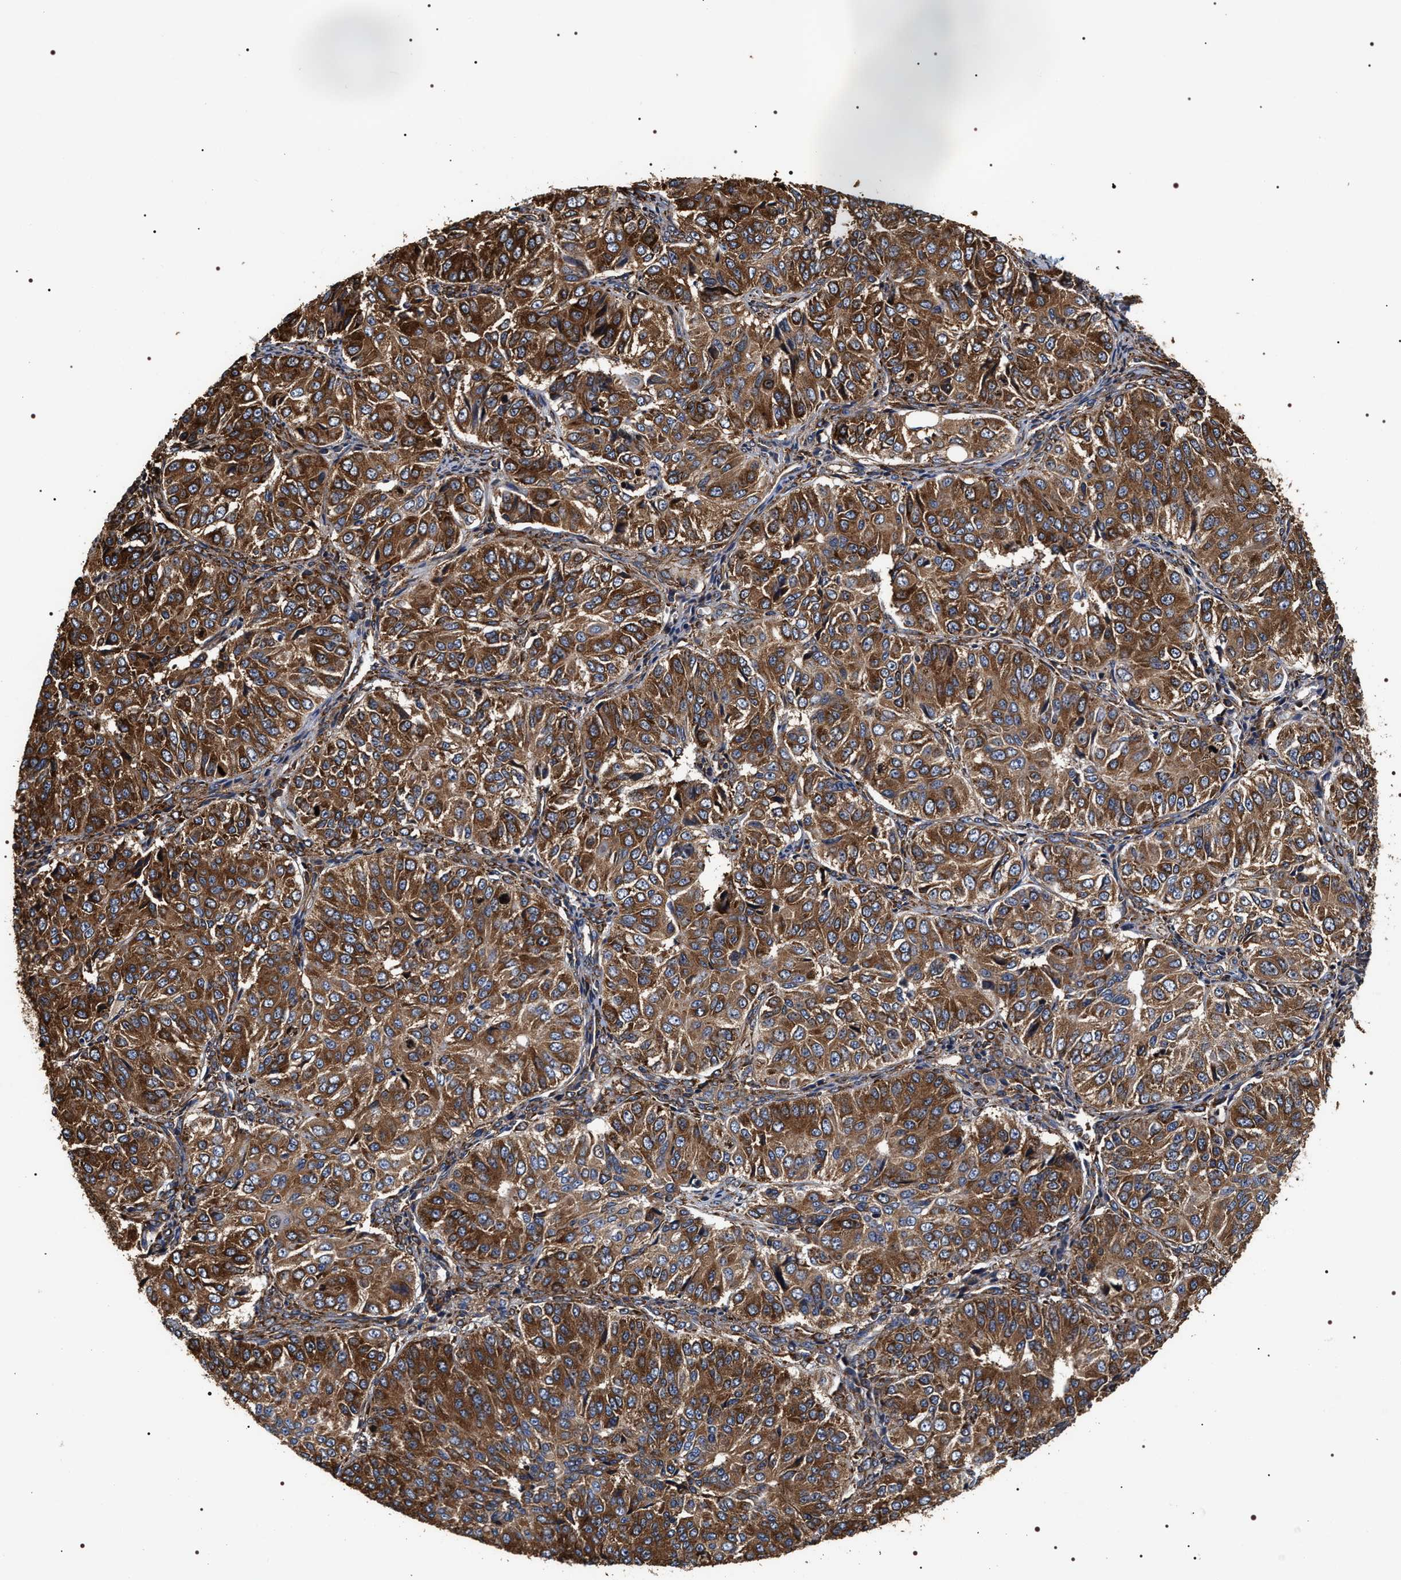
{"staining": {"intensity": "strong", "quantity": ">75%", "location": "cytoplasmic/membranous"}, "tissue": "ovarian cancer", "cell_type": "Tumor cells", "image_type": "cancer", "snomed": [{"axis": "morphology", "description": "Carcinoma, endometroid"}, {"axis": "topography", "description": "Ovary"}], "caption": "About >75% of tumor cells in human ovarian endometroid carcinoma show strong cytoplasmic/membranous protein positivity as visualized by brown immunohistochemical staining.", "gene": "SERBP1", "patient": {"sex": "female", "age": 51}}